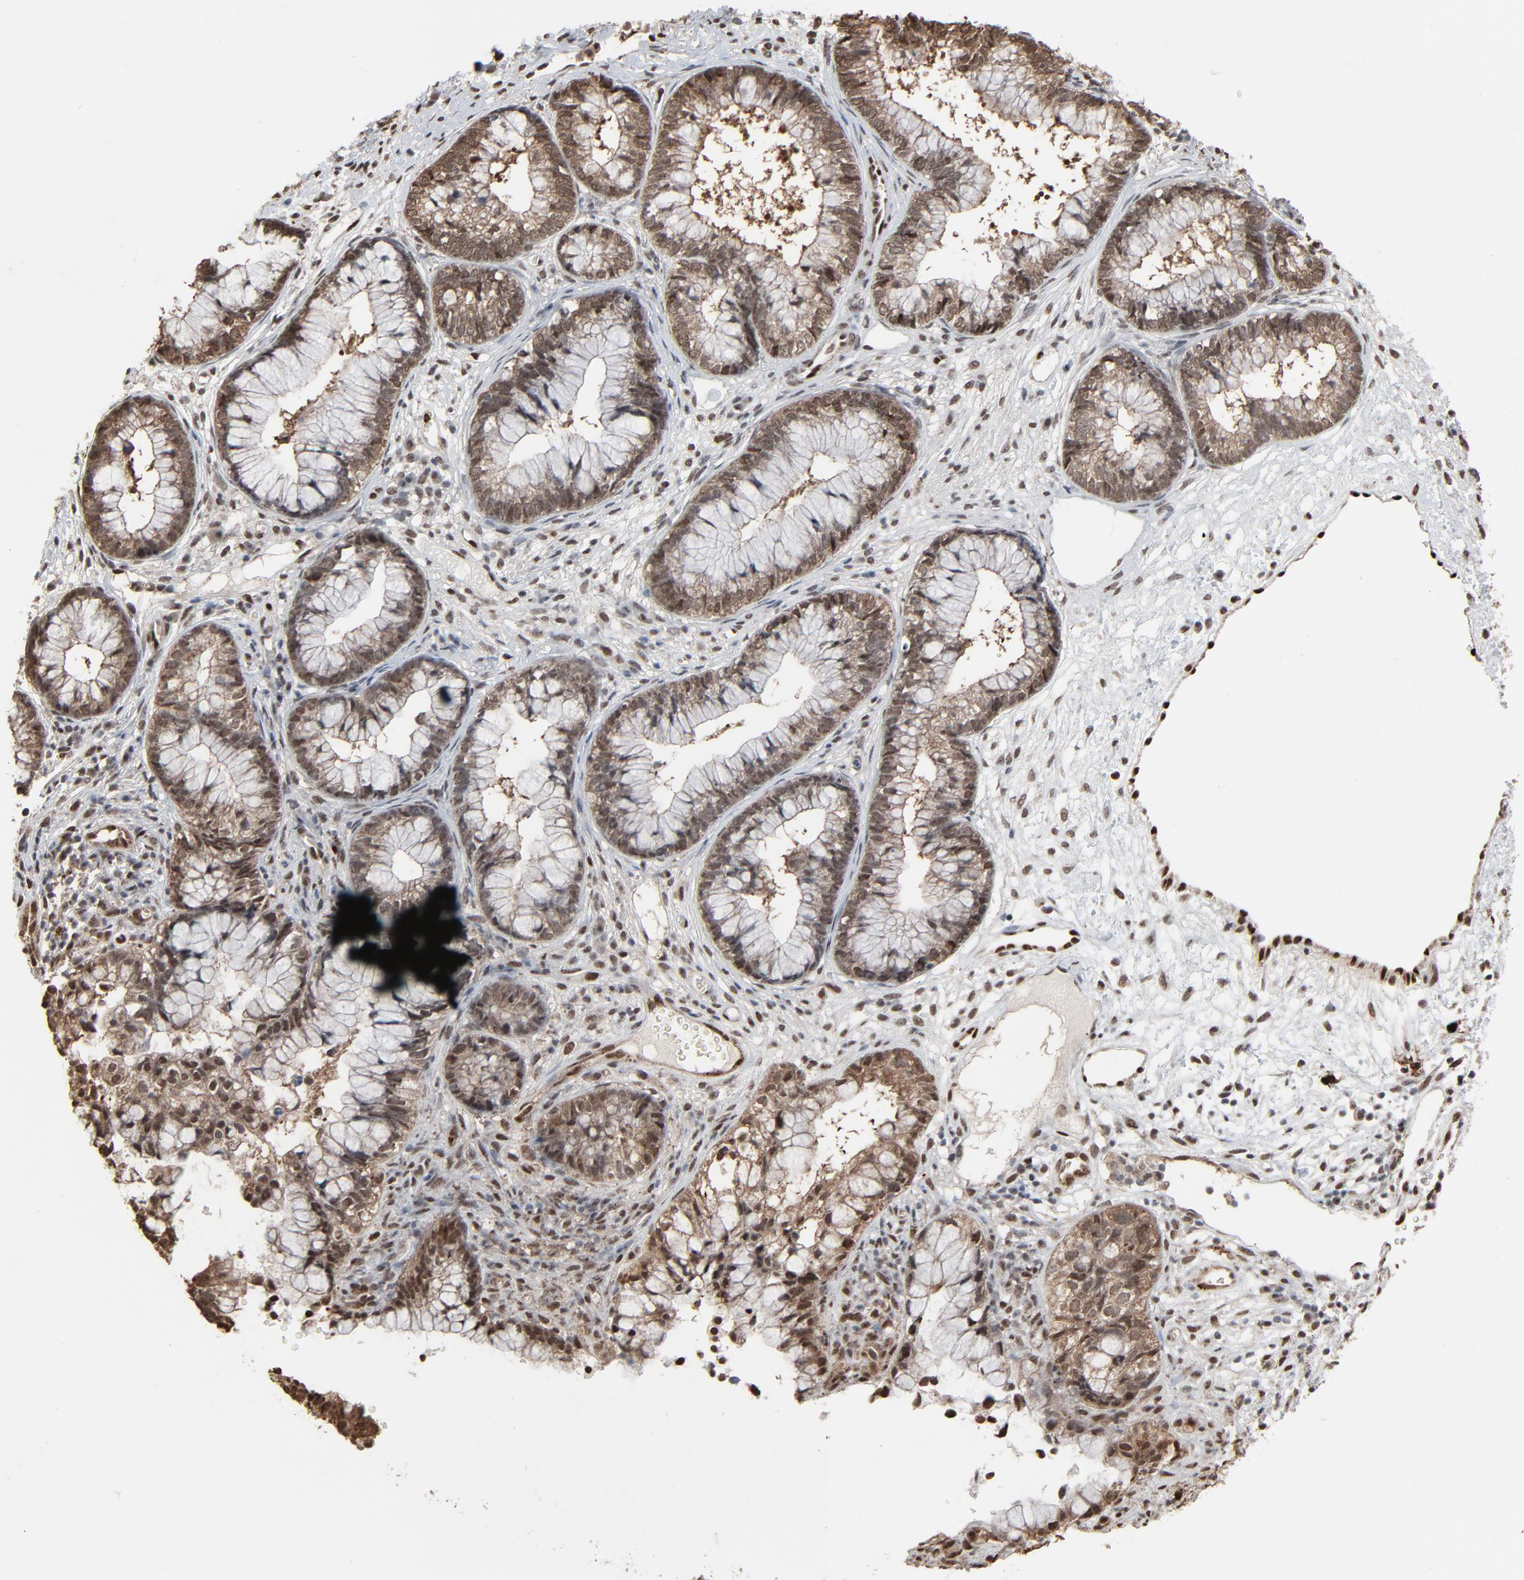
{"staining": {"intensity": "strong", "quantity": ">75%", "location": "cytoplasmic/membranous,nuclear"}, "tissue": "cervical cancer", "cell_type": "Tumor cells", "image_type": "cancer", "snomed": [{"axis": "morphology", "description": "Adenocarcinoma, NOS"}, {"axis": "topography", "description": "Cervix"}], "caption": "Immunohistochemistry (IHC) photomicrograph of neoplastic tissue: cervical cancer stained using IHC displays high levels of strong protein expression localized specifically in the cytoplasmic/membranous and nuclear of tumor cells, appearing as a cytoplasmic/membranous and nuclear brown color.", "gene": "MEIS2", "patient": {"sex": "female", "age": 44}}